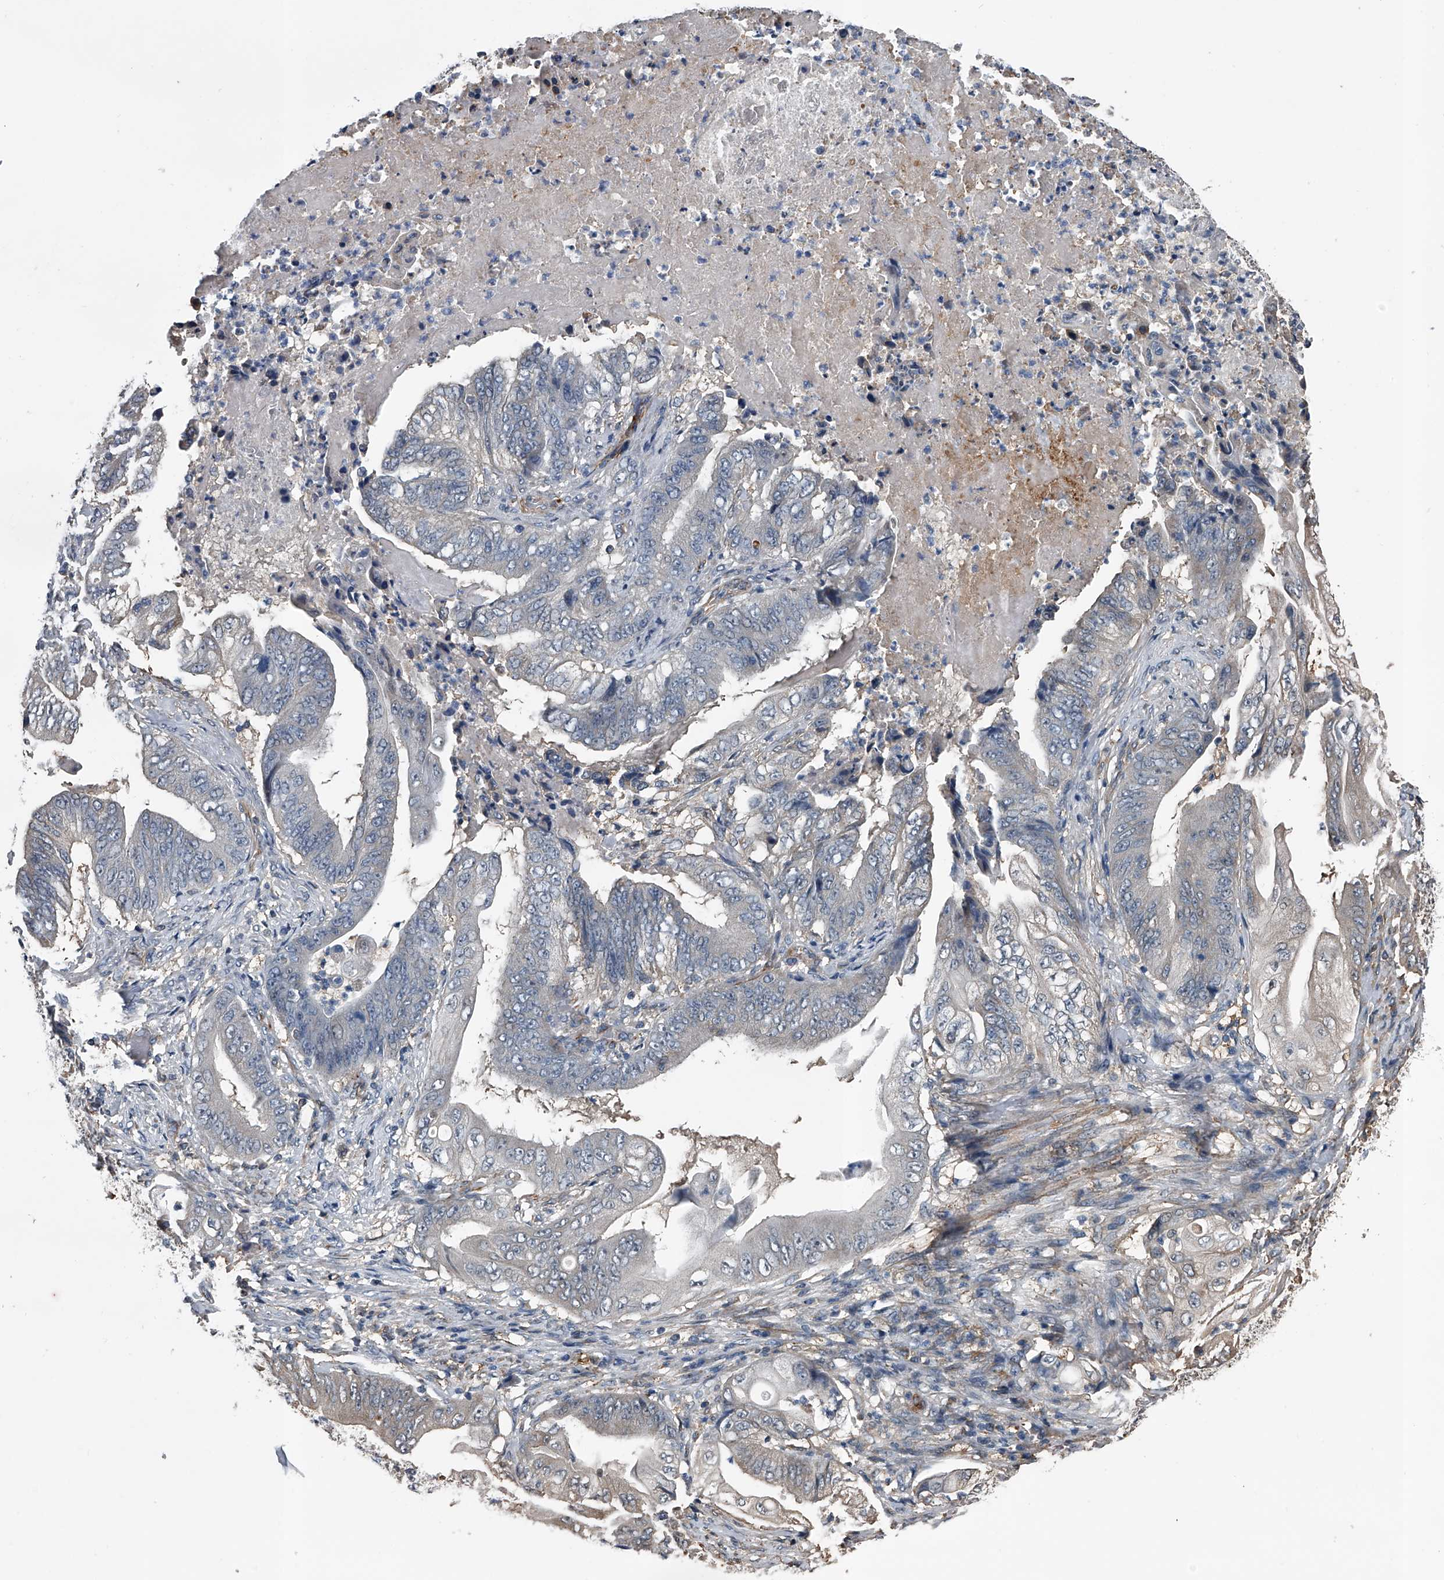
{"staining": {"intensity": "negative", "quantity": "none", "location": "none"}, "tissue": "stomach cancer", "cell_type": "Tumor cells", "image_type": "cancer", "snomed": [{"axis": "morphology", "description": "Adenocarcinoma, NOS"}, {"axis": "topography", "description": "Stomach"}], "caption": "Immunohistochemical staining of human stomach adenocarcinoma shows no significant staining in tumor cells. The staining is performed using DAB brown chromogen with nuclei counter-stained in using hematoxylin.", "gene": "LDLRAD2", "patient": {"sex": "female", "age": 73}}